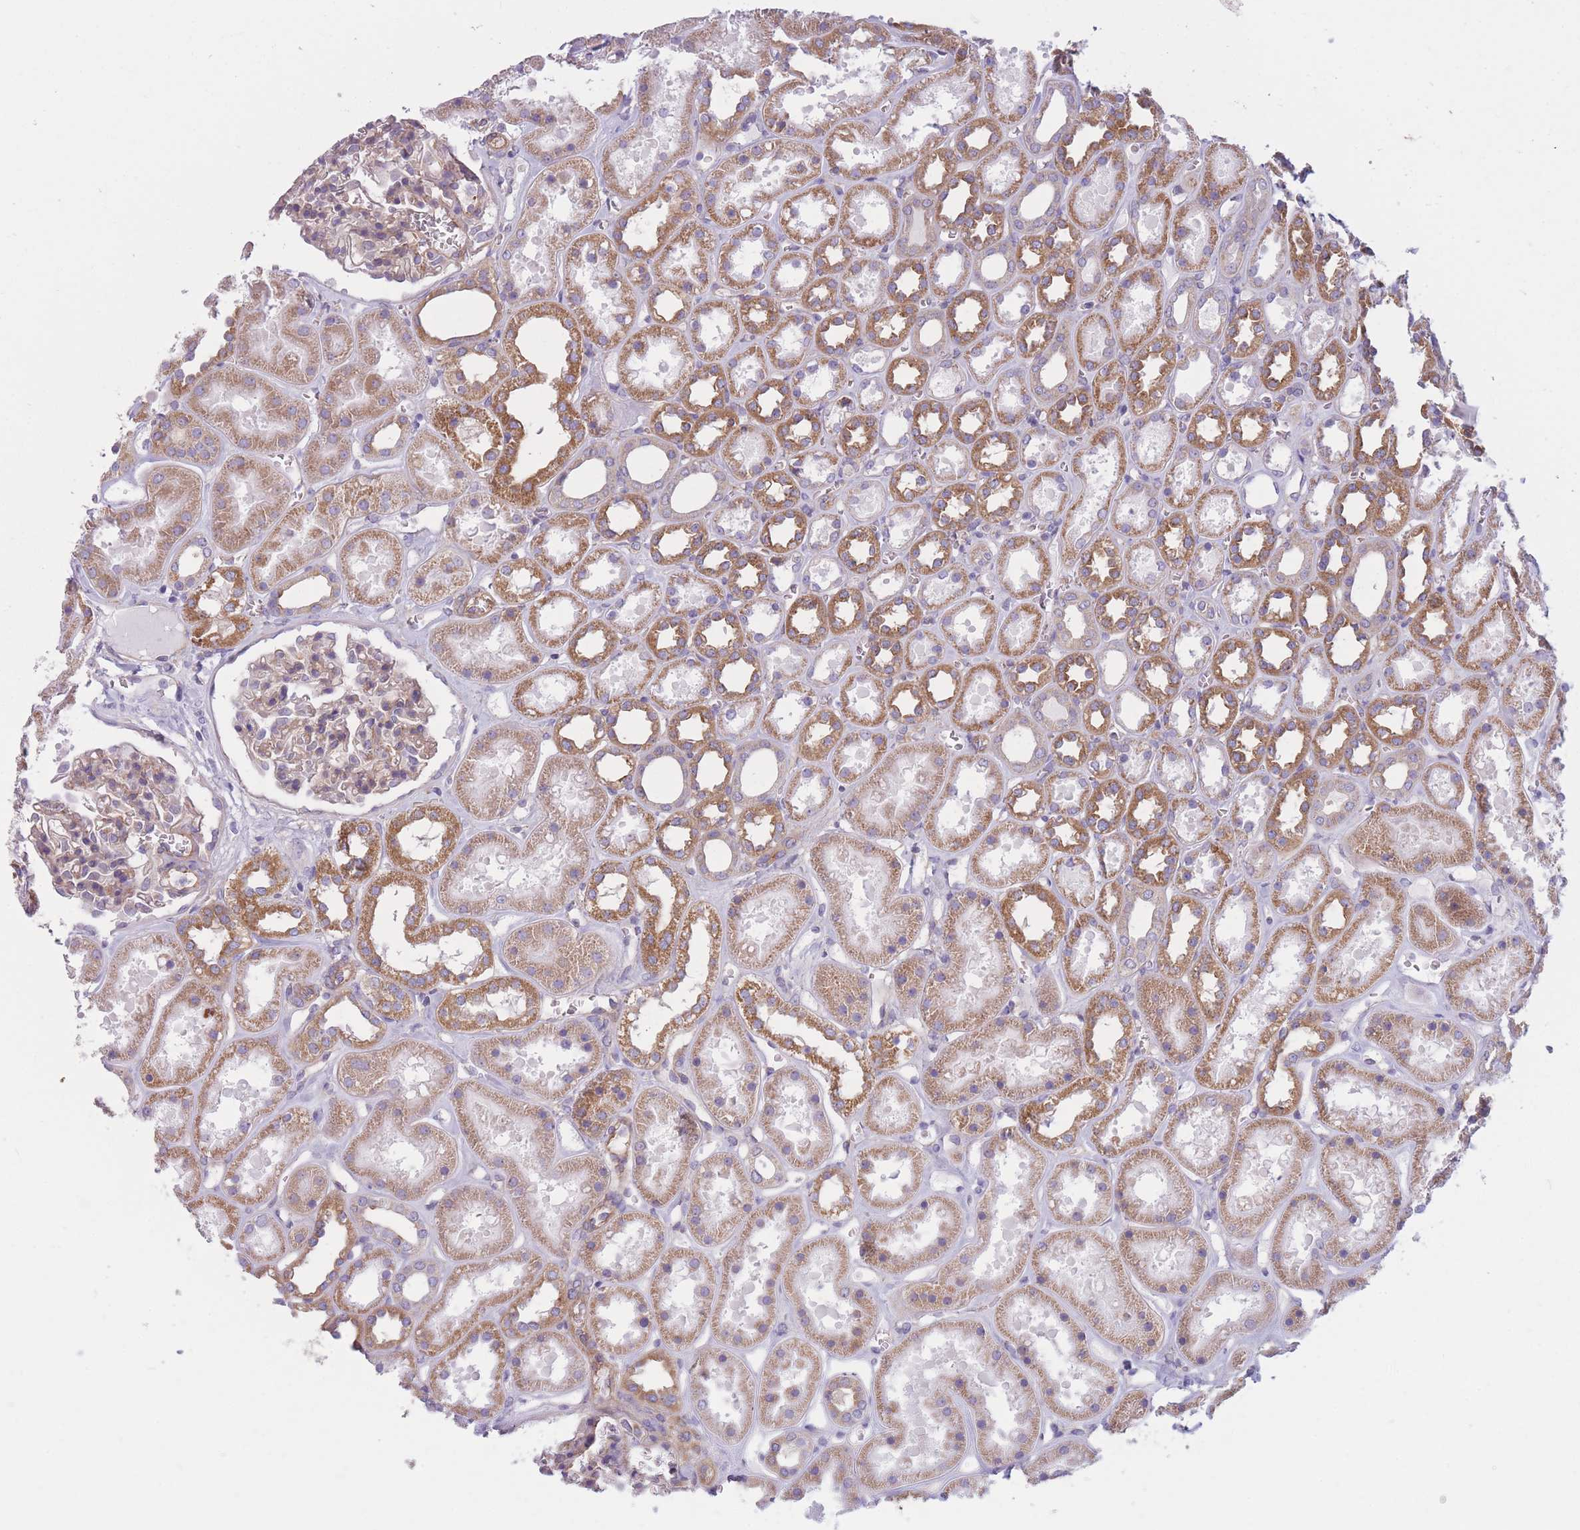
{"staining": {"intensity": "weak", "quantity": "<25%", "location": "cytoplasmic/membranous"}, "tissue": "kidney", "cell_type": "Cells in glomeruli", "image_type": "normal", "snomed": [{"axis": "morphology", "description": "Normal tissue, NOS"}, {"axis": "topography", "description": "Kidney"}], "caption": "Immunohistochemistry (IHC) of benign kidney shows no expression in cells in glomeruli.", "gene": "SERPINB3", "patient": {"sex": "female", "age": 41}}